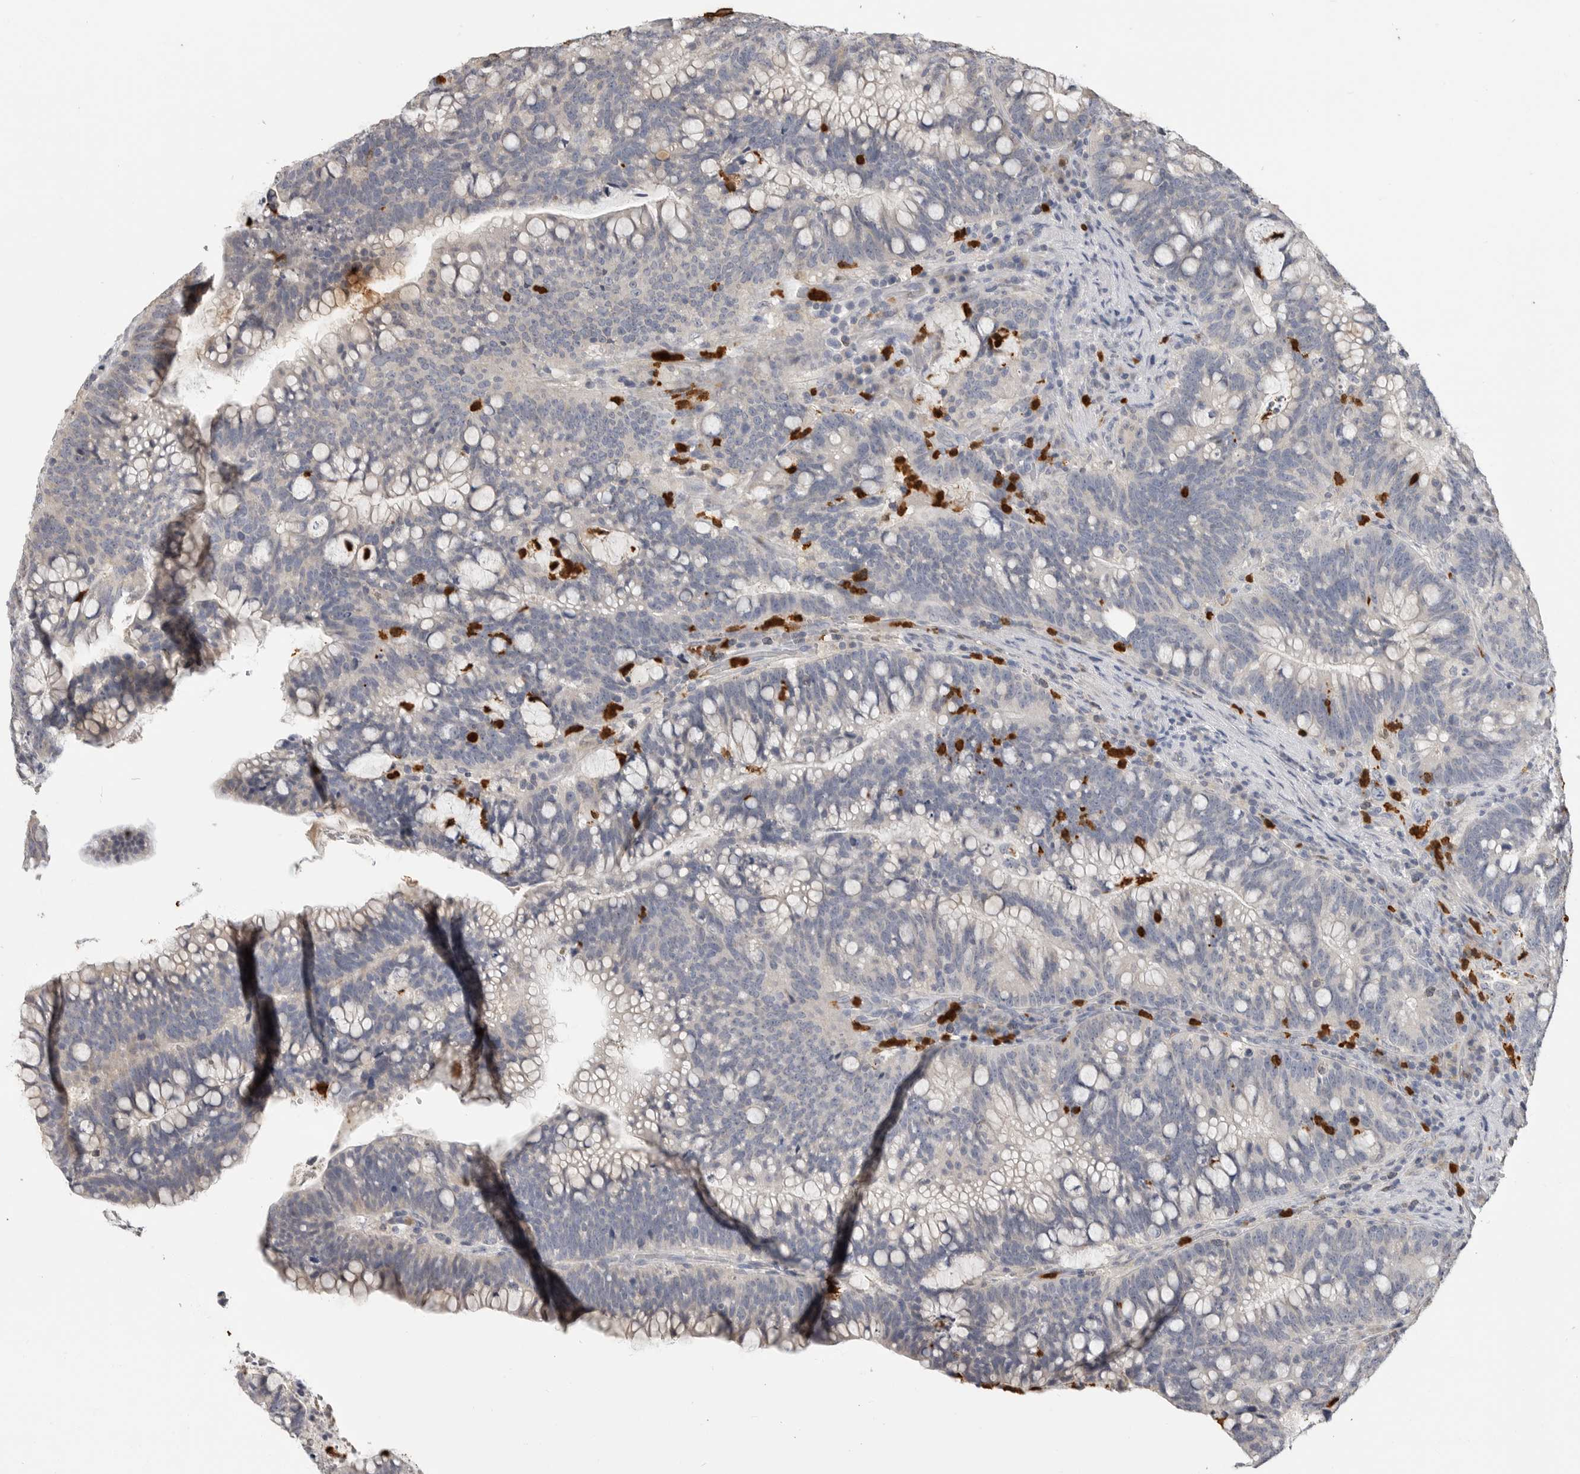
{"staining": {"intensity": "negative", "quantity": "none", "location": "none"}, "tissue": "colorectal cancer", "cell_type": "Tumor cells", "image_type": "cancer", "snomed": [{"axis": "morphology", "description": "Adenocarcinoma, NOS"}, {"axis": "topography", "description": "Colon"}], "caption": "IHC micrograph of neoplastic tissue: human colorectal cancer stained with DAB (3,3'-diaminobenzidine) reveals no significant protein expression in tumor cells.", "gene": "LTBR", "patient": {"sex": "female", "age": 66}}